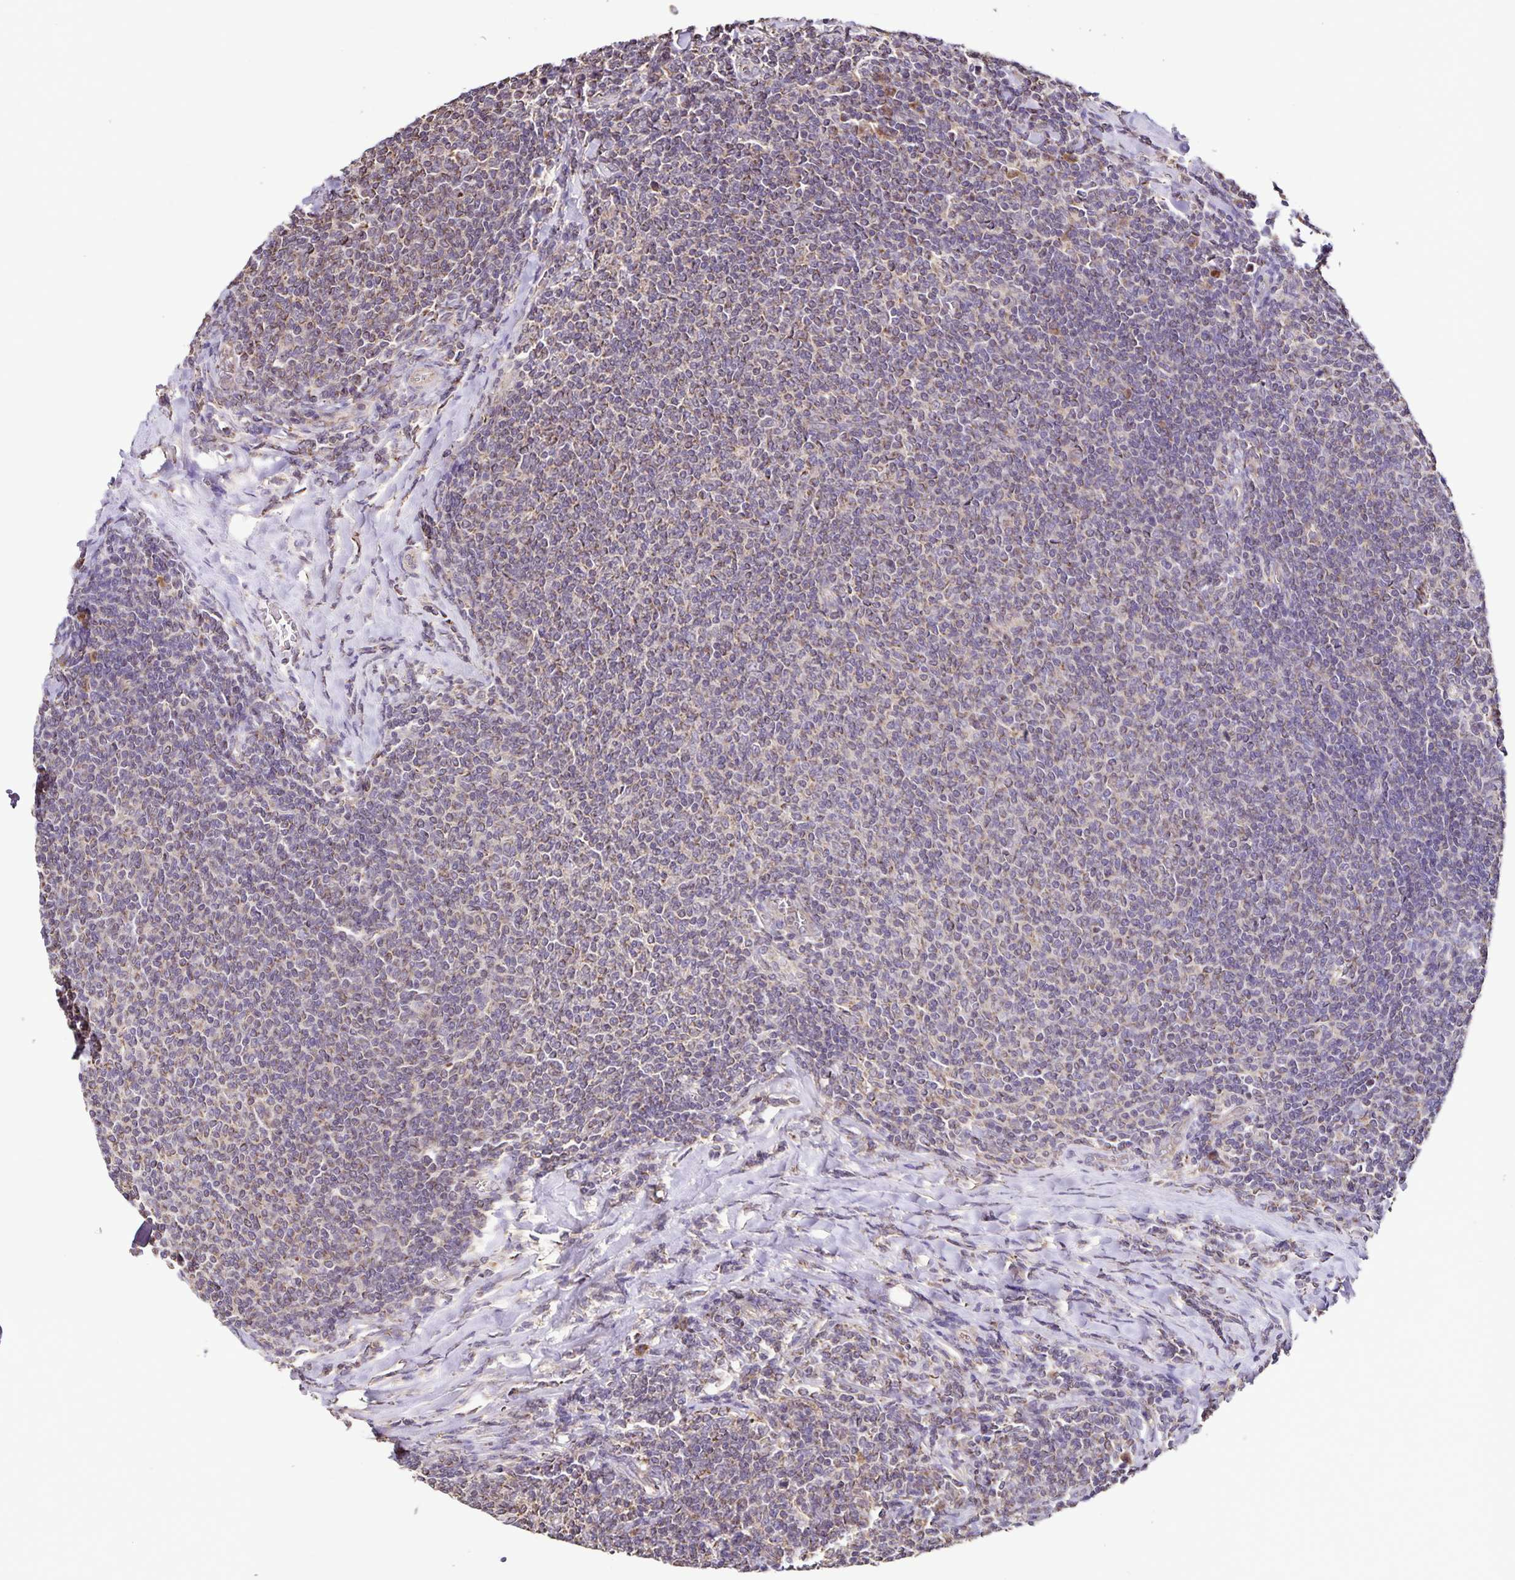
{"staining": {"intensity": "weak", "quantity": "25%-75%", "location": "cytoplasmic/membranous"}, "tissue": "lymphoma", "cell_type": "Tumor cells", "image_type": "cancer", "snomed": [{"axis": "morphology", "description": "Malignant lymphoma, non-Hodgkin's type, Low grade"}, {"axis": "topography", "description": "Lymph node"}], "caption": "DAB immunohistochemical staining of lymphoma exhibits weak cytoplasmic/membranous protein expression in about 25%-75% of tumor cells.", "gene": "MAN1A1", "patient": {"sex": "male", "age": 52}}